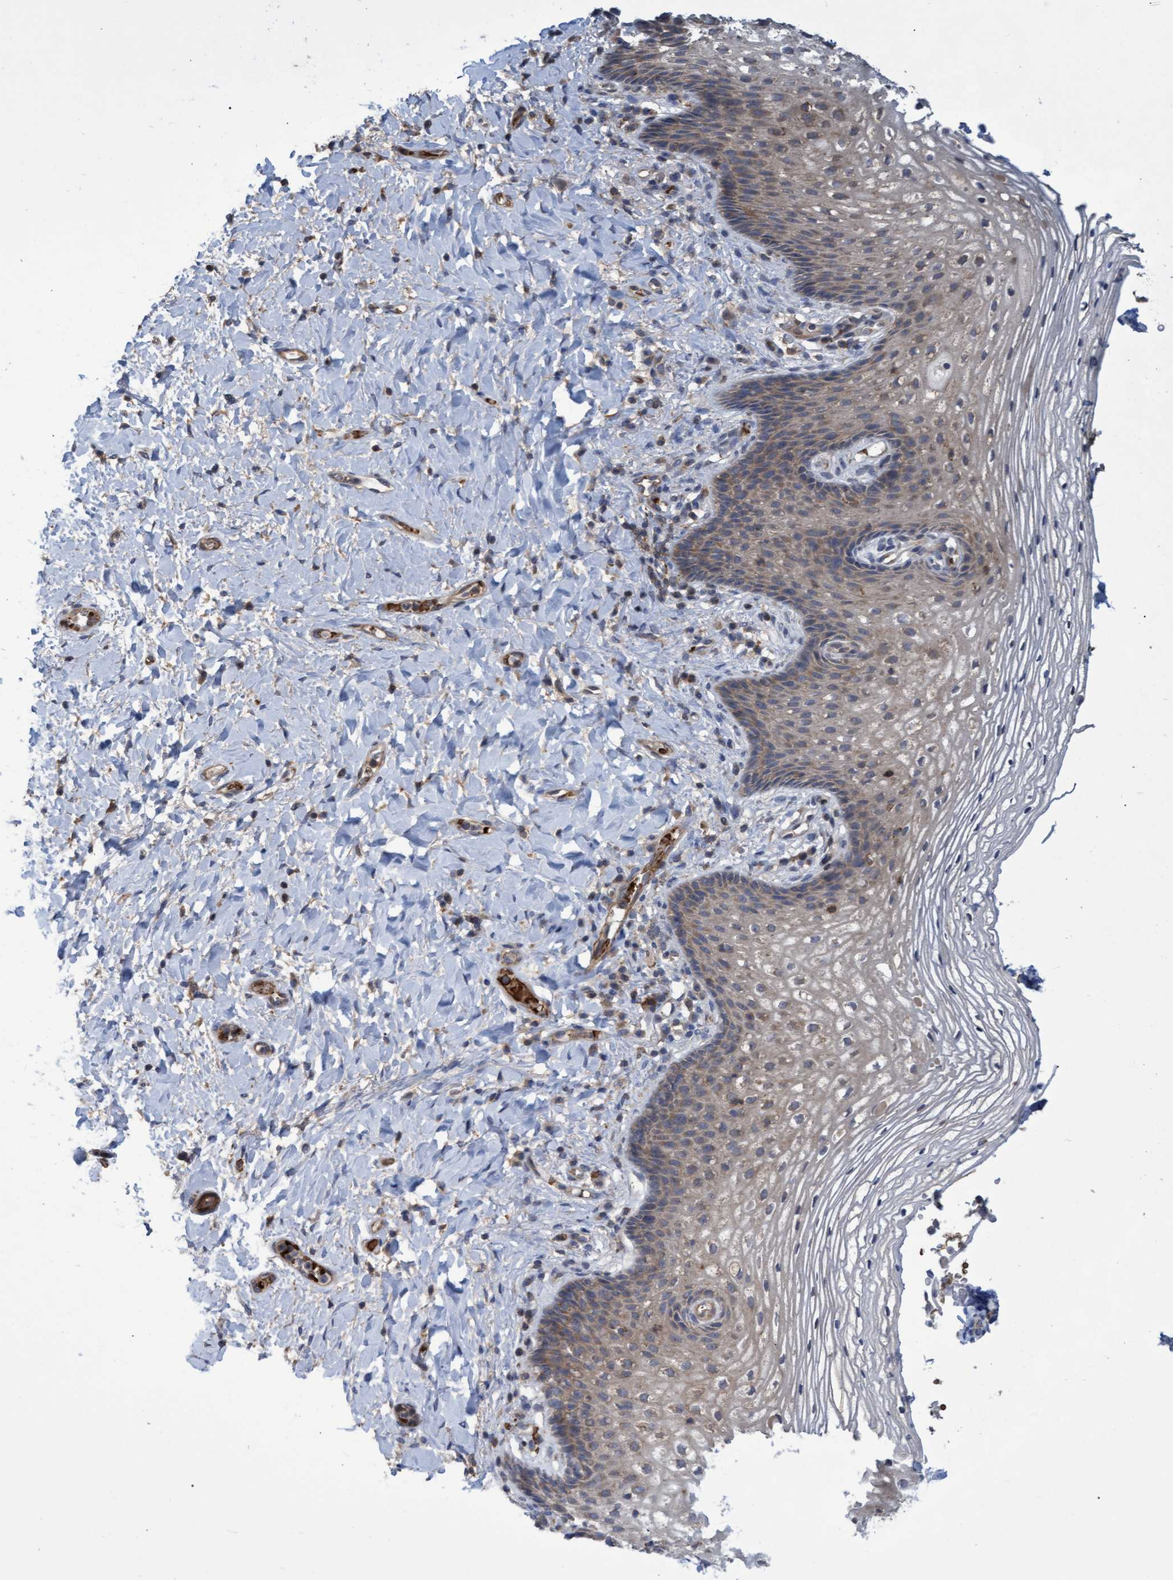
{"staining": {"intensity": "weak", "quantity": ">75%", "location": "cytoplasmic/membranous"}, "tissue": "vagina", "cell_type": "Squamous epithelial cells", "image_type": "normal", "snomed": [{"axis": "morphology", "description": "Normal tissue, NOS"}, {"axis": "topography", "description": "Vagina"}], "caption": "Protein expression analysis of unremarkable vagina reveals weak cytoplasmic/membranous positivity in approximately >75% of squamous epithelial cells.", "gene": "NAA15", "patient": {"sex": "female", "age": 60}}